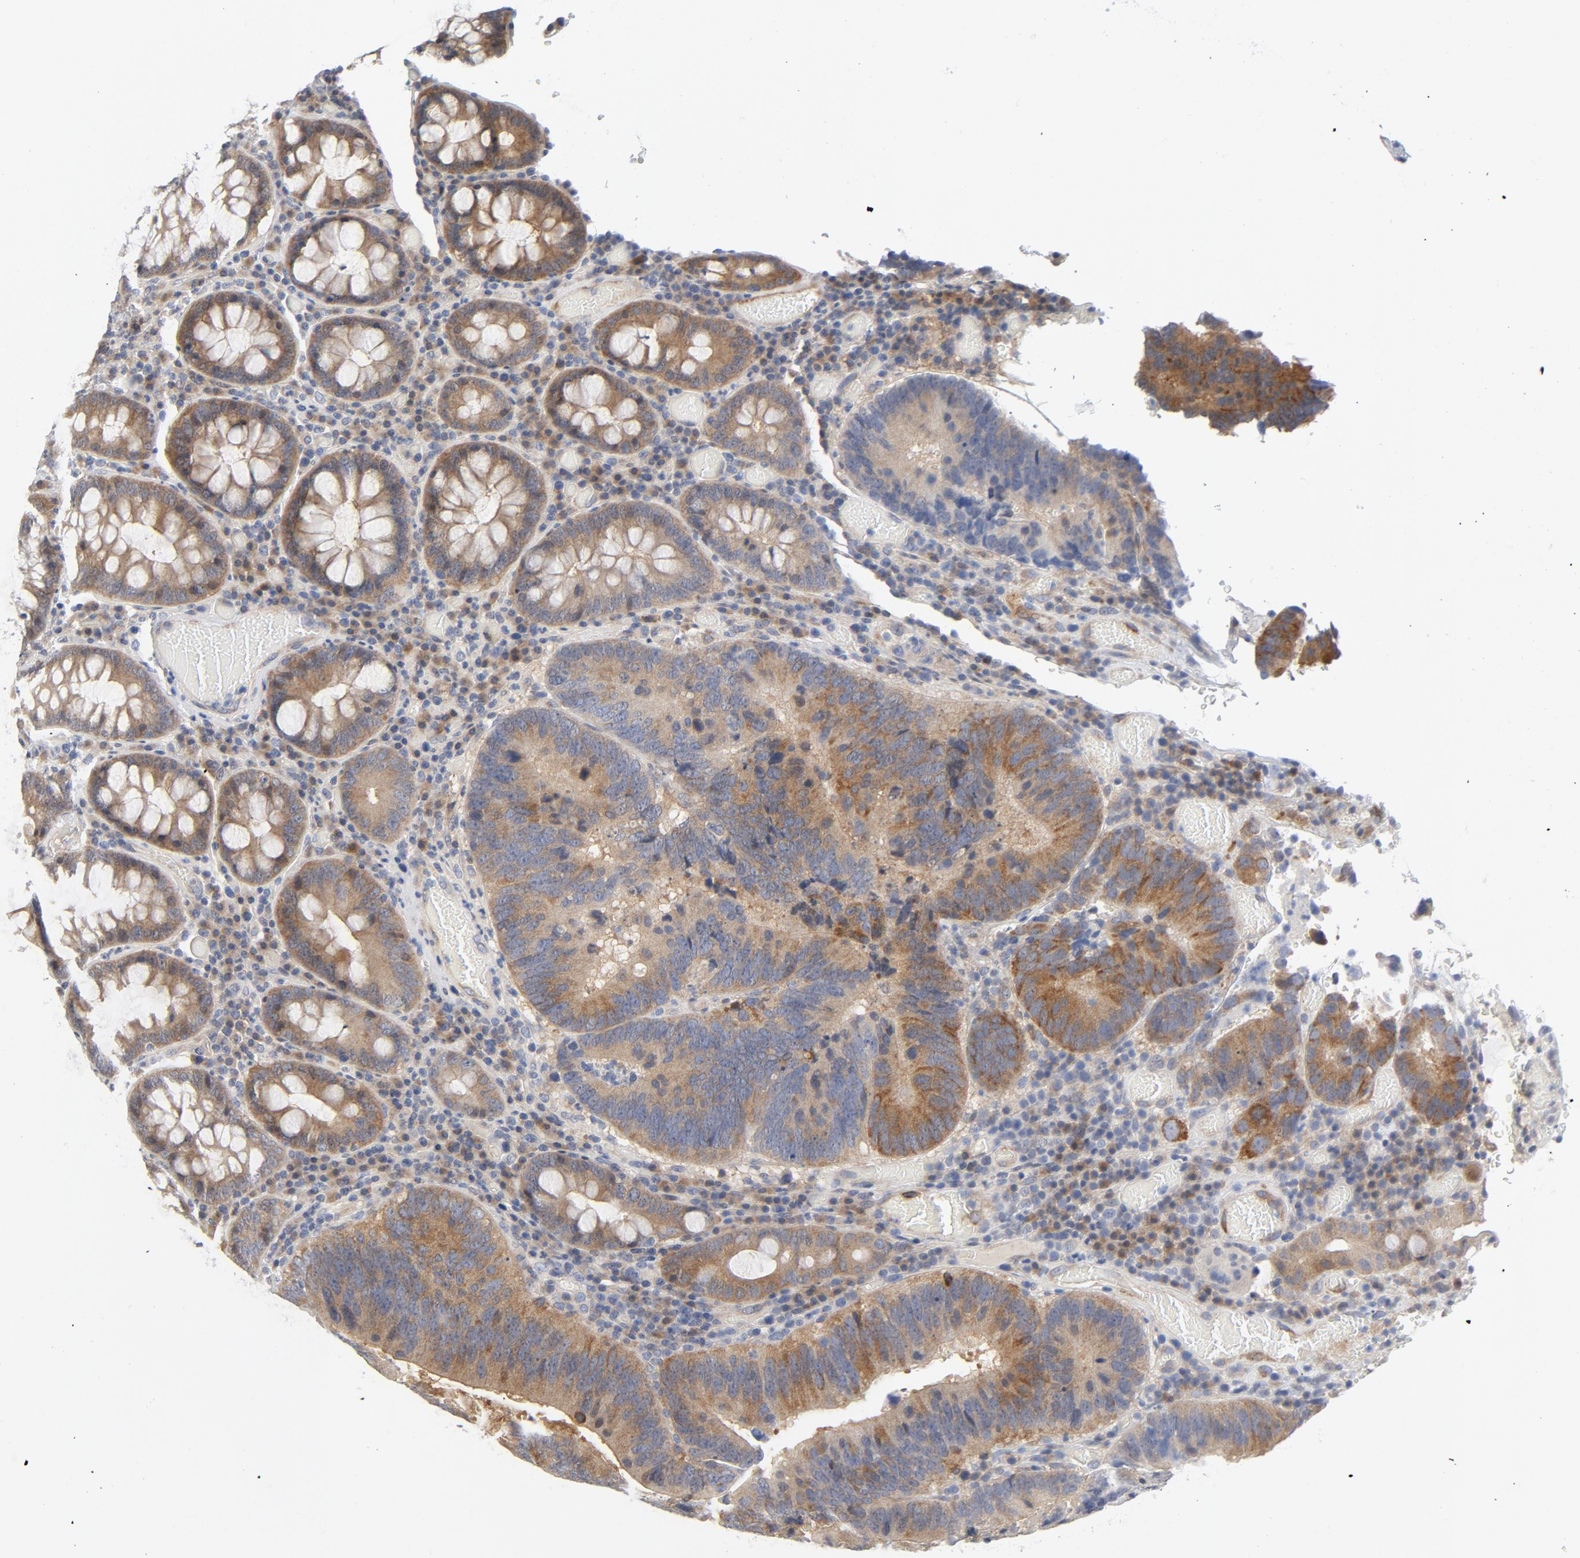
{"staining": {"intensity": "moderate", "quantity": ">75%", "location": "cytoplasmic/membranous"}, "tissue": "colorectal cancer", "cell_type": "Tumor cells", "image_type": "cancer", "snomed": [{"axis": "morphology", "description": "Normal tissue, NOS"}, {"axis": "morphology", "description": "Adenocarcinoma, NOS"}, {"axis": "topography", "description": "Colon"}], "caption": "Approximately >75% of tumor cells in colorectal cancer (adenocarcinoma) demonstrate moderate cytoplasmic/membranous protein expression as visualized by brown immunohistochemical staining.", "gene": "BAD", "patient": {"sex": "female", "age": 78}}